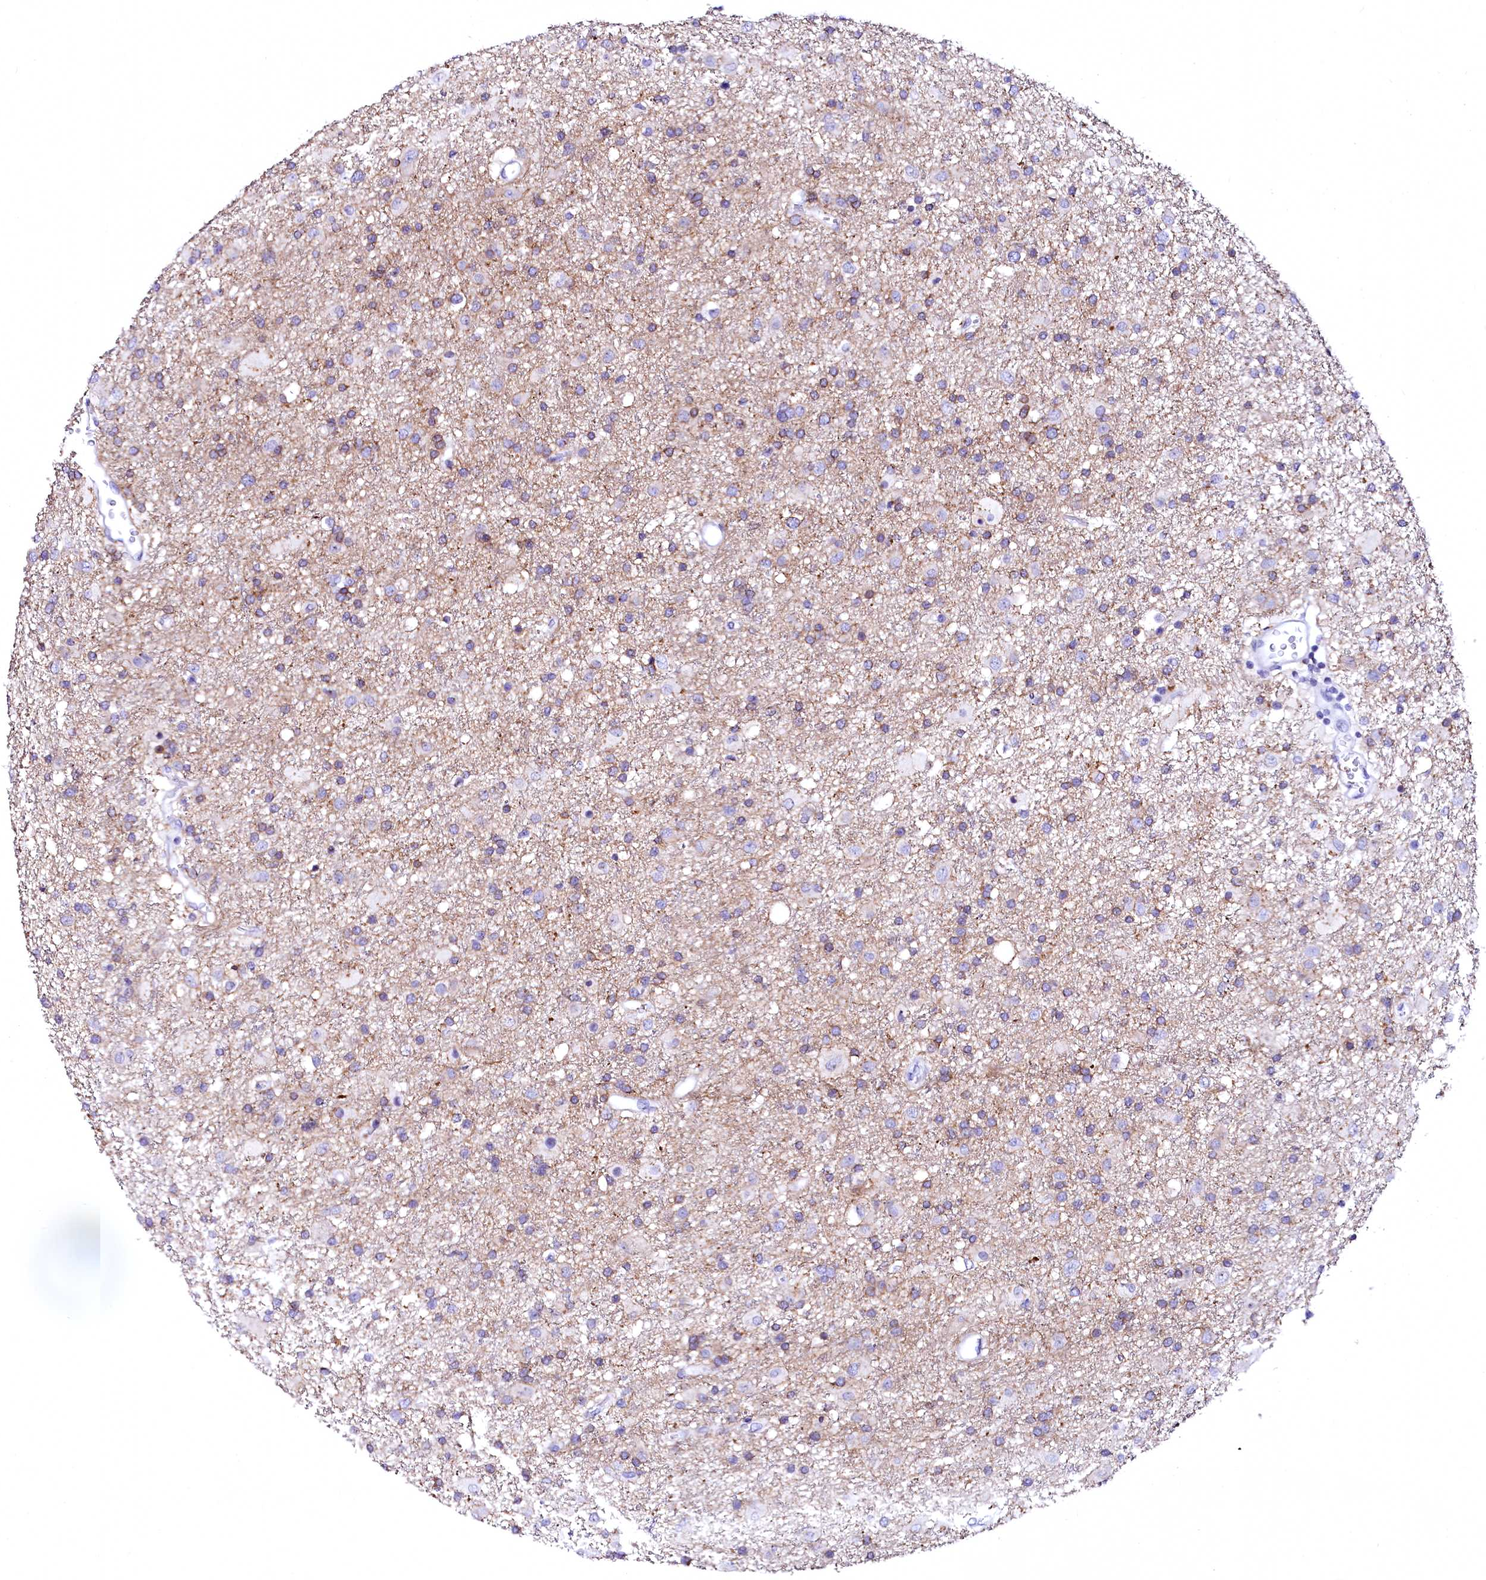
{"staining": {"intensity": "weak", "quantity": "<25%", "location": "cytoplasmic/membranous"}, "tissue": "glioma", "cell_type": "Tumor cells", "image_type": "cancer", "snomed": [{"axis": "morphology", "description": "Glioma, malignant, Low grade"}, {"axis": "topography", "description": "Brain"}], "caption": "The photomicrograph demonstrates no staining of tumor cells in malignant glioma (low-grade).", "gene": "NALF1", "patient": {"sex": "male", "age": 65}}